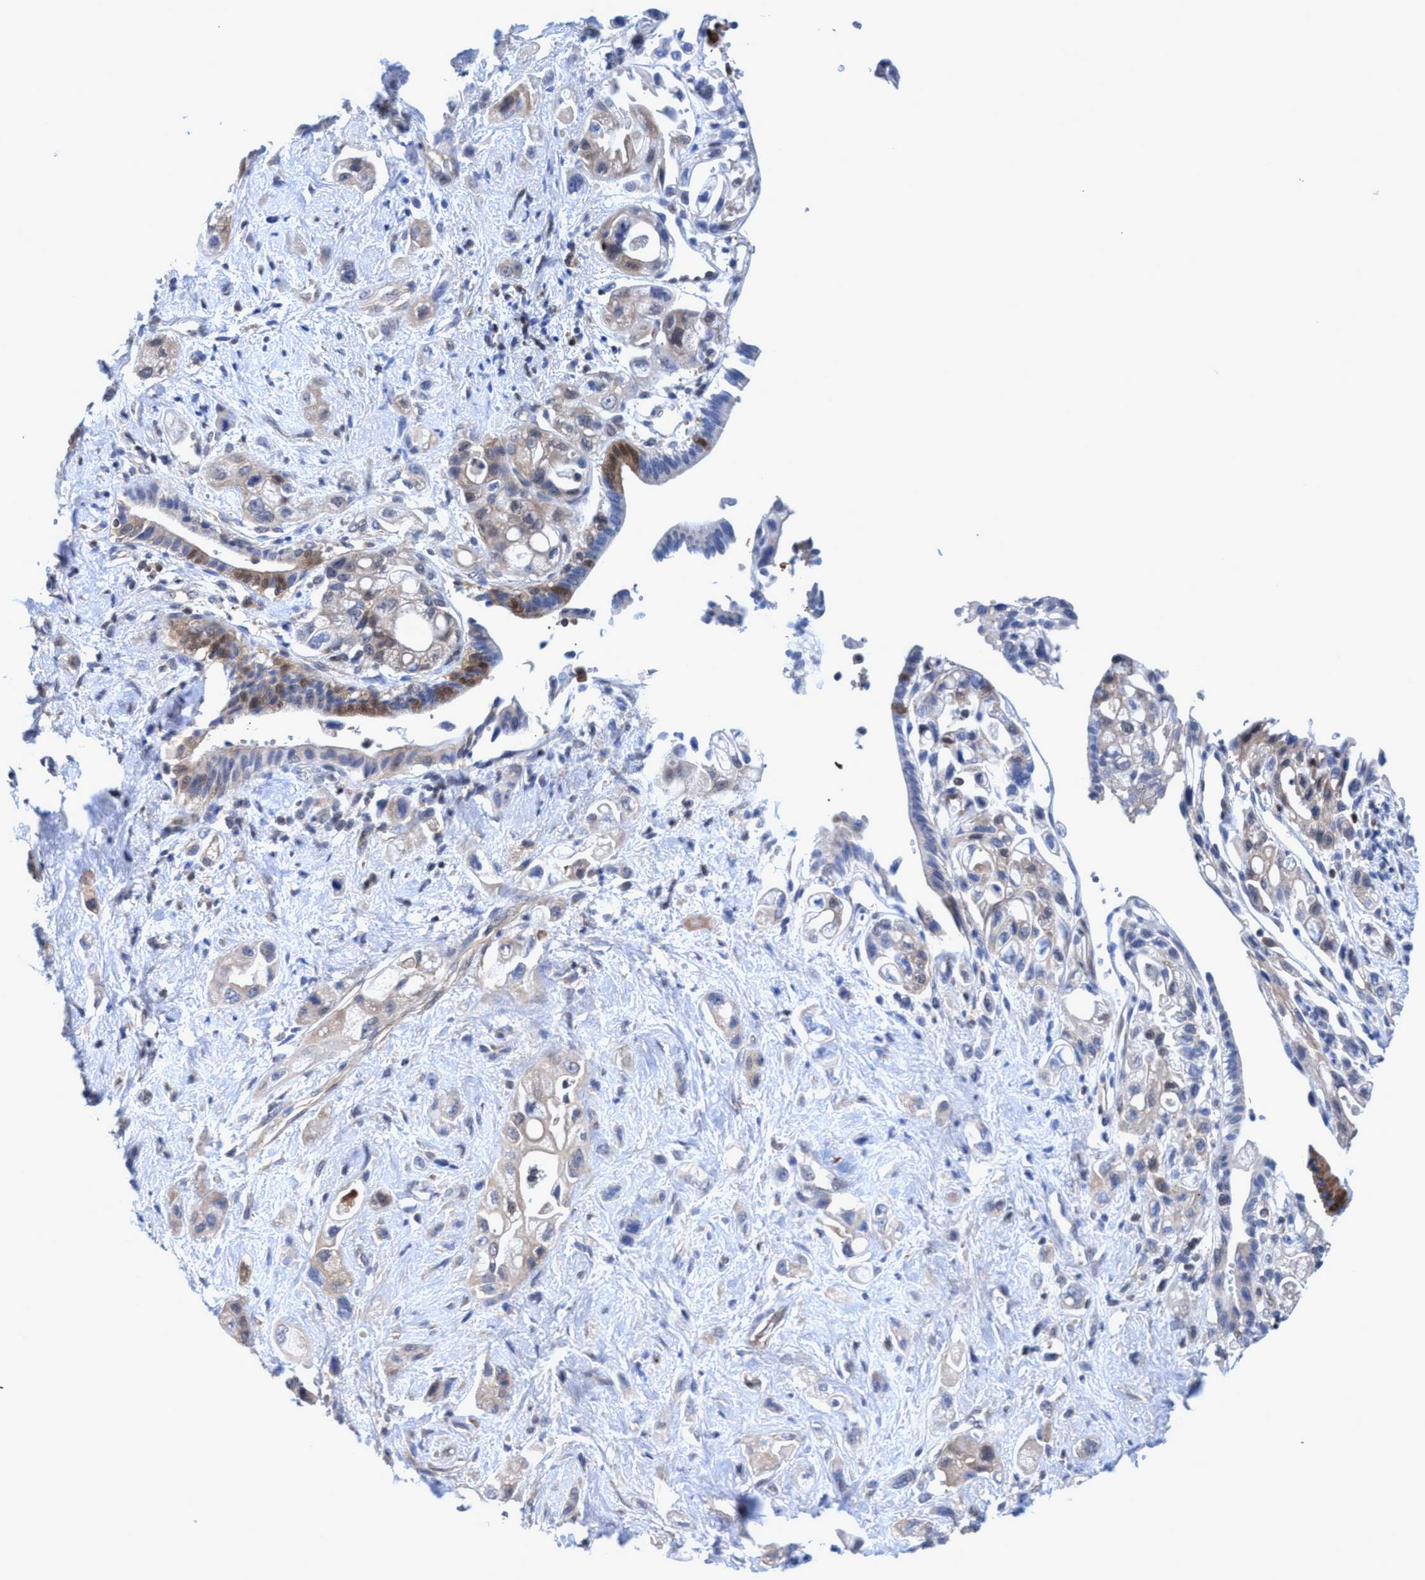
{"staining": {"intensity": "moderate", "quantity": "<25%", "location": "cytoplasmic/membranous,nuclear"}, "tissue": "pancreatic cancer", "cell_type": "Tumor cells", "image_type": "cancer", "snomed": [{"axis": "morphology", "description": "Adenocarcinoma, NOS"}, {"axis": "topography", "description": "Pancreas"}], "caption": "The histopathology image exhibits a brown stain indicating the presence of a protein in the cytoplasmic/membranous and nuclear of tumor cells in pancreatic cancer. The protein of interest is stained brown, and the nuclei are stained in blue (DAB (3,3'-diaminobenzidine) IHC with brightfield microscopy, high magnification).", "gene": "GLOD4", "patient": {"sex": "female", "age": 66}}